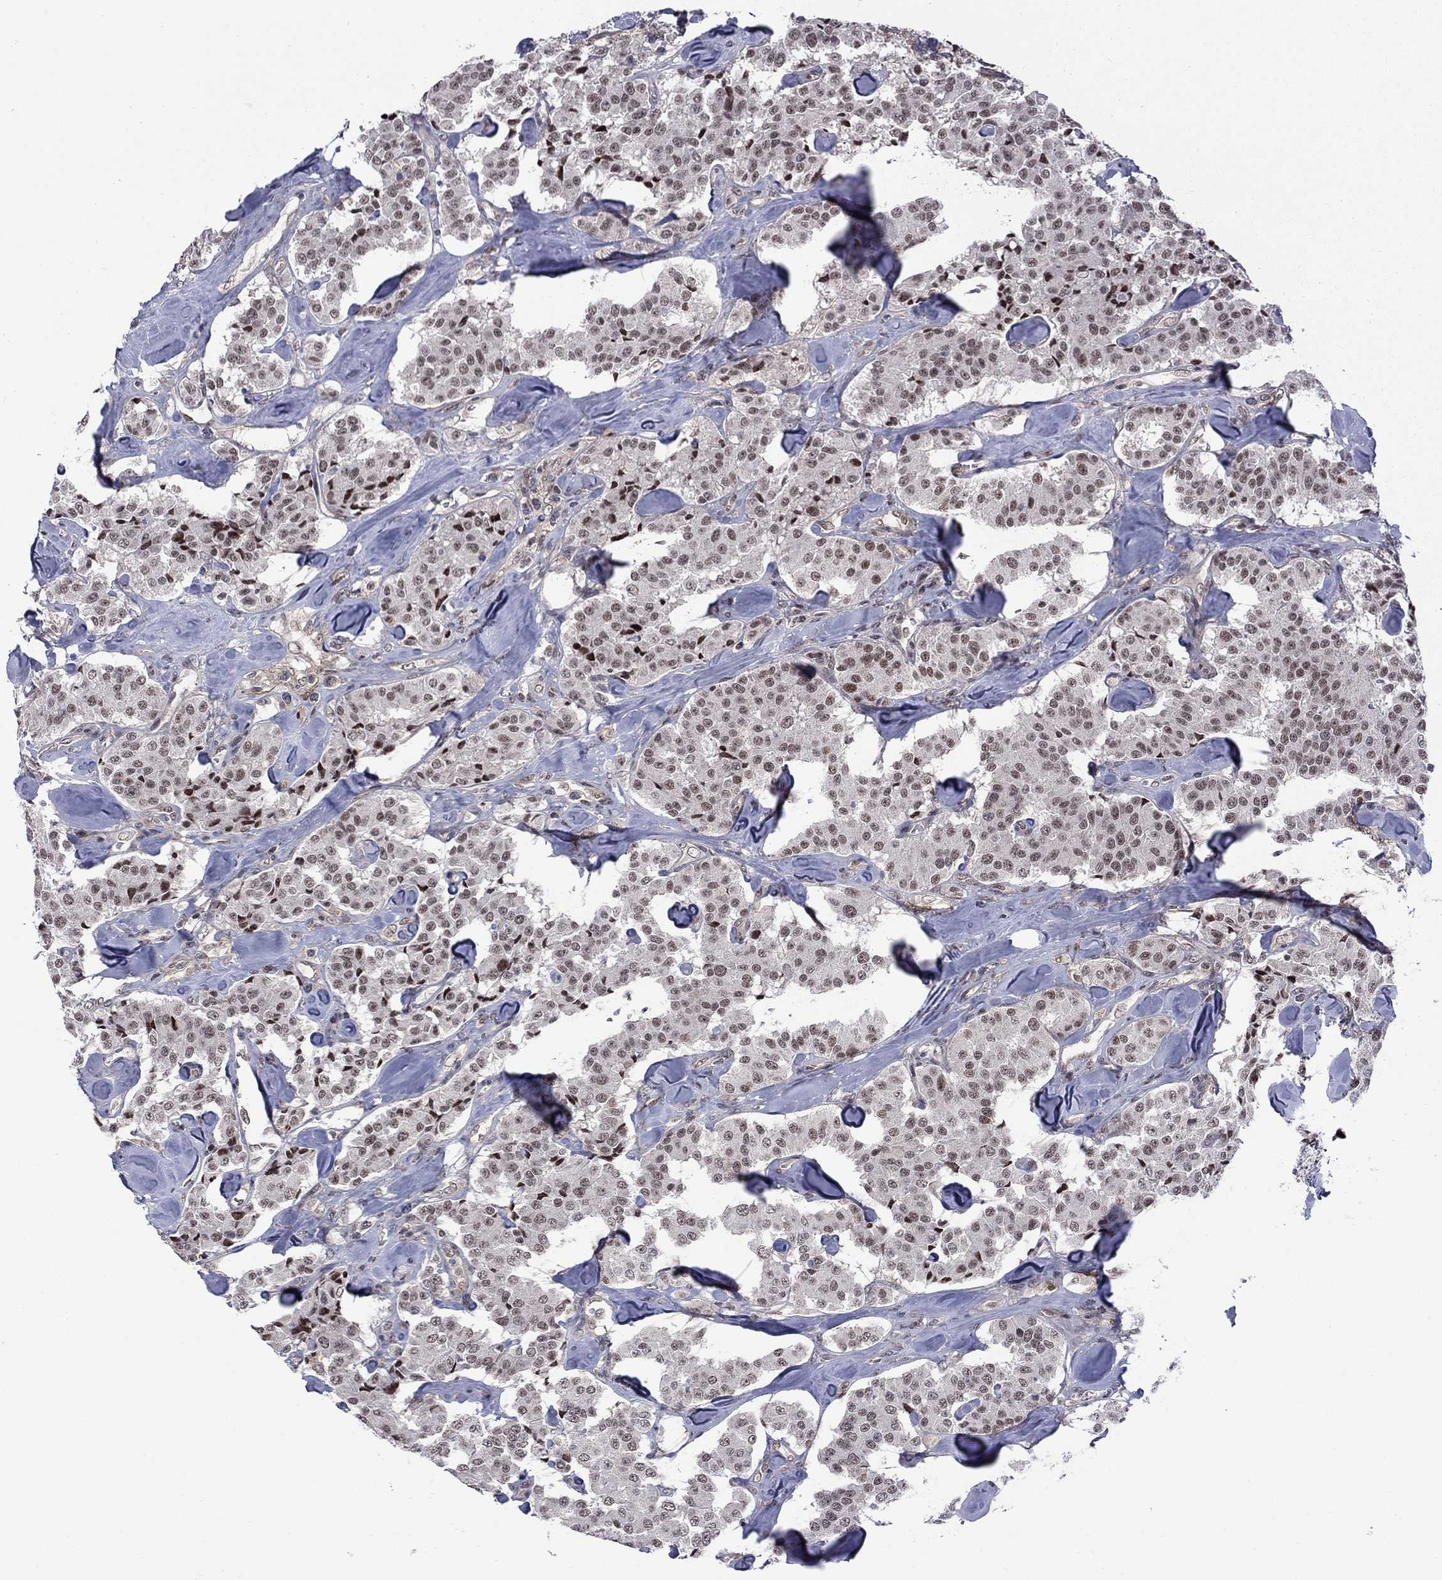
{"staining": {"intensity": "strong", "quantity": "<25%", "location": "nuclear"}, "tissue": "carcinoid", "cell_type": "Tumor cells", "image_type": "cancer", "snomed": [{"axis": "morphology", "description": "Carcinoid, malignant, NOS"}, {"axis": "topography", "description": "Pancreas"}], "caption": "Protein expression analysis of human carcinoid reveals strong nuclear positivity in approximately <25% of tumor cells.", "gene": "BRF1", "patient": {"sex": "male", "age": 41}}